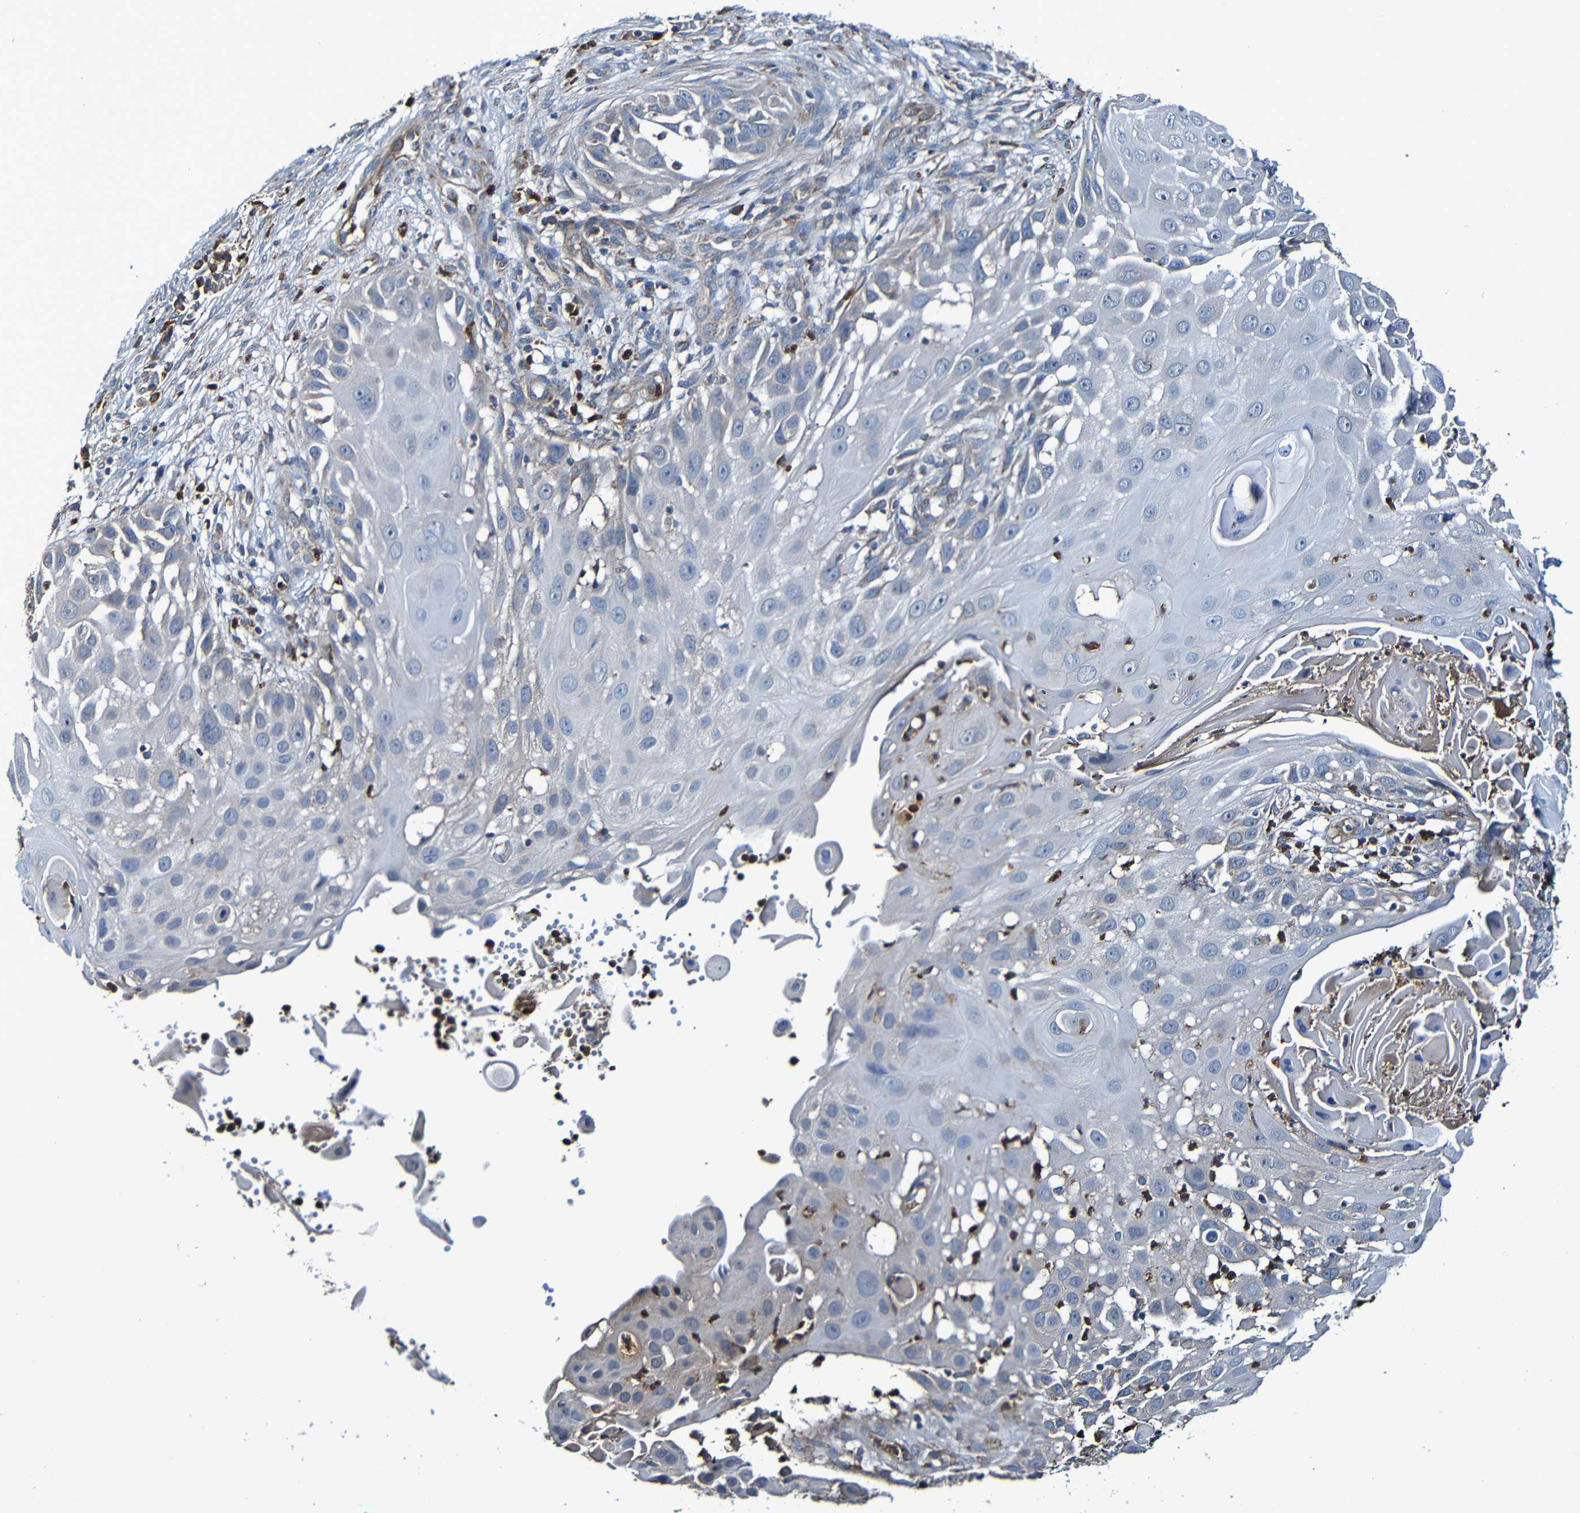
{"staining": {"intensity": "negative", "quantity": "none", "location": "none"}, "tissue": "skin cancer", "cell_type": "Tumor cells", "image_type": "cancer", "snomed": [{"axis": "morphology", "description": "Squamous cell carcinoma, NOS"}, {"axis": "topography", "description": "Skin"}], "caption": "Immunohistochemical staining of skin cancer (squamous cell carcinoma) displays no significant staining in tumor cells.", "gene": "ADAM15", "patient": {"sex": "female", "age": 44}}